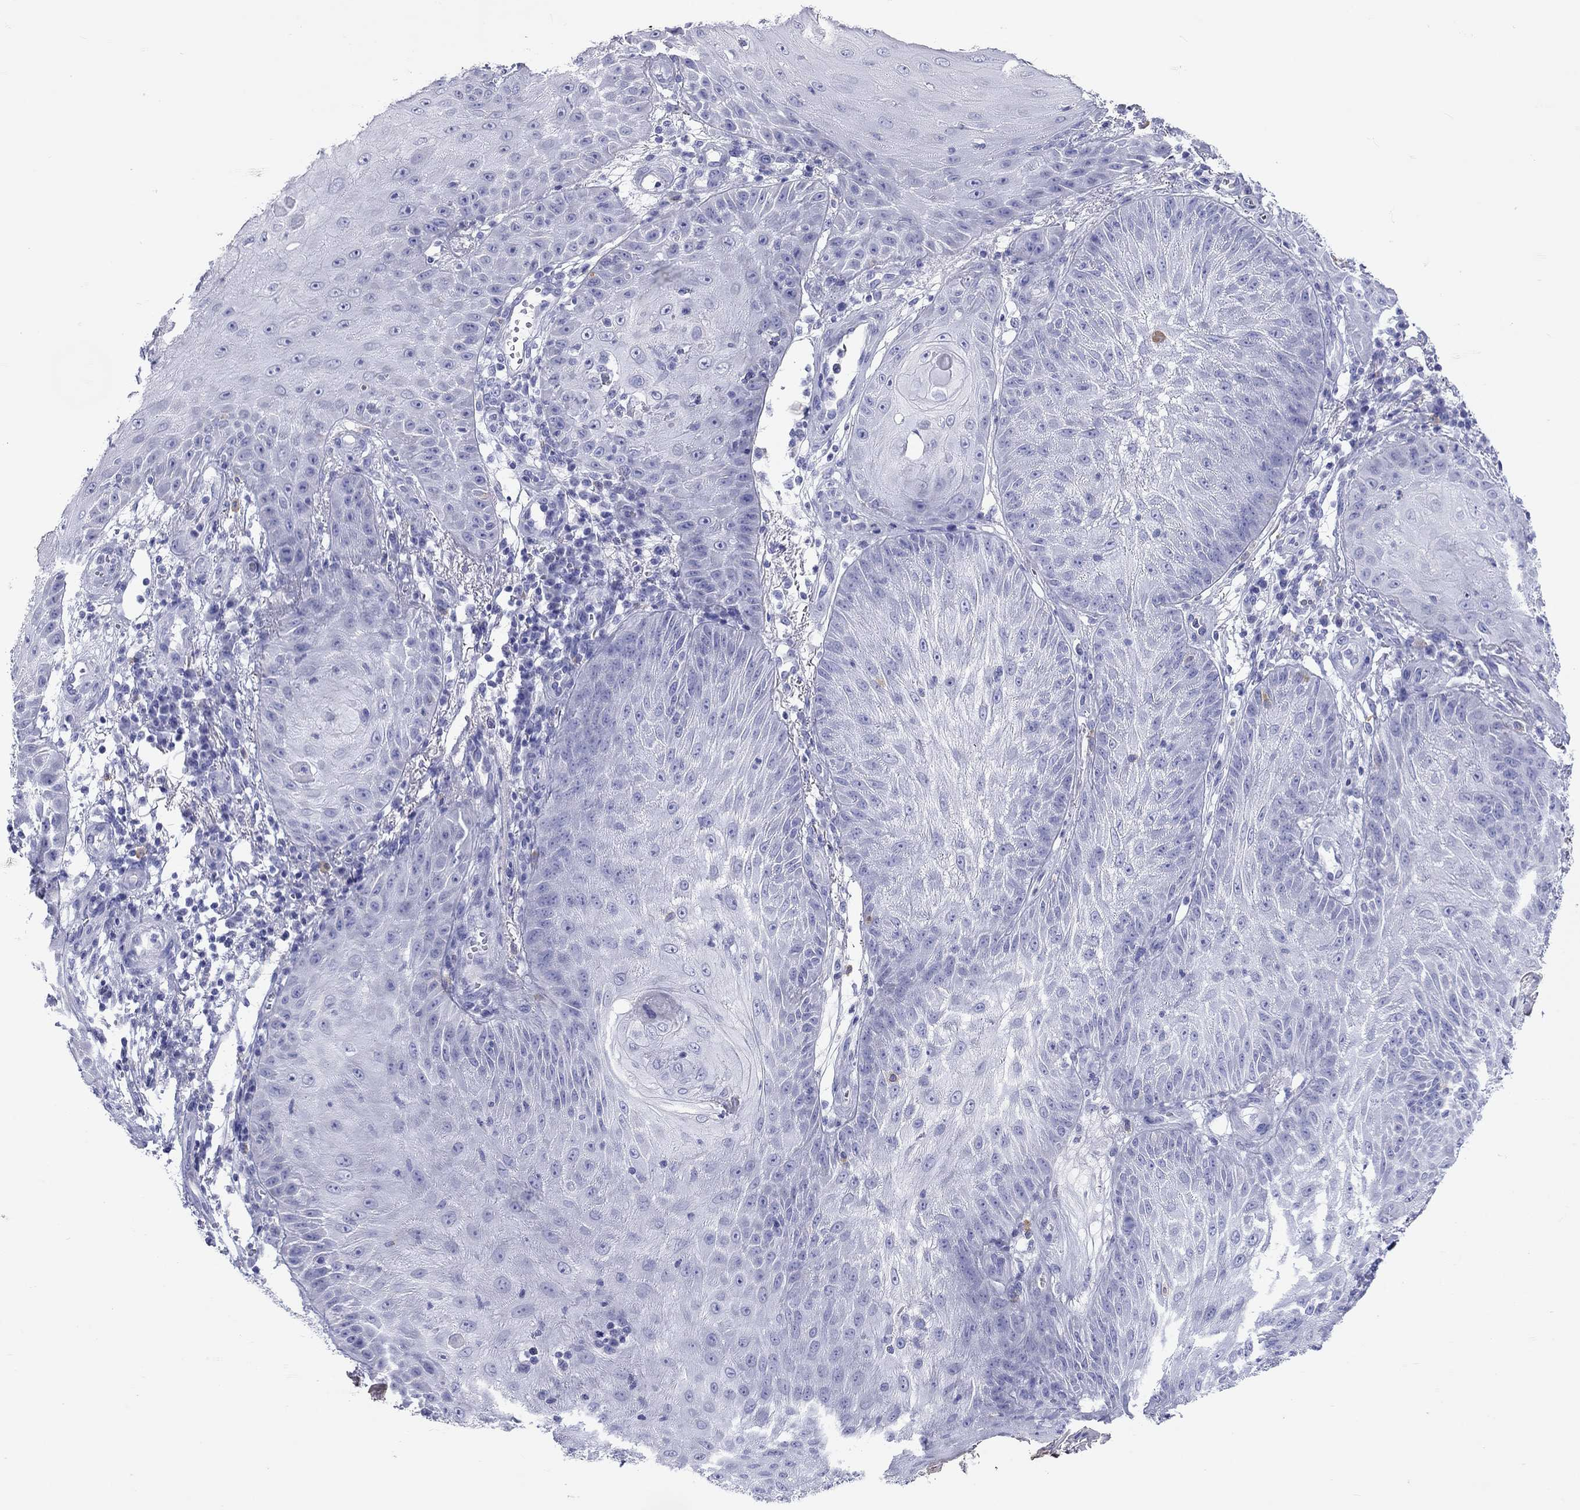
{"staining": {"intensity": "negative", "quantity": "none", "location": "none"}, "tissue": "skin cancer", "cell_type": "Tumor cells", "image_type": "cancer", "snomed": [{"axis": "morphology", "description": "Squamous cell carcinoma, NOS"}, {"axis": "topography", "description": "Skin"}], "caption": "A high-resolution micrograph shows IHC staining of skin cancer (squamous cell carcinoma), which displays no significant expression in tumor cells. (DAB (3,3'-diaminobenzidine) immunohistochemistry, high magnification).", "gene": "DPY19L2", "patient": {"sex": "male", "age": 70}}